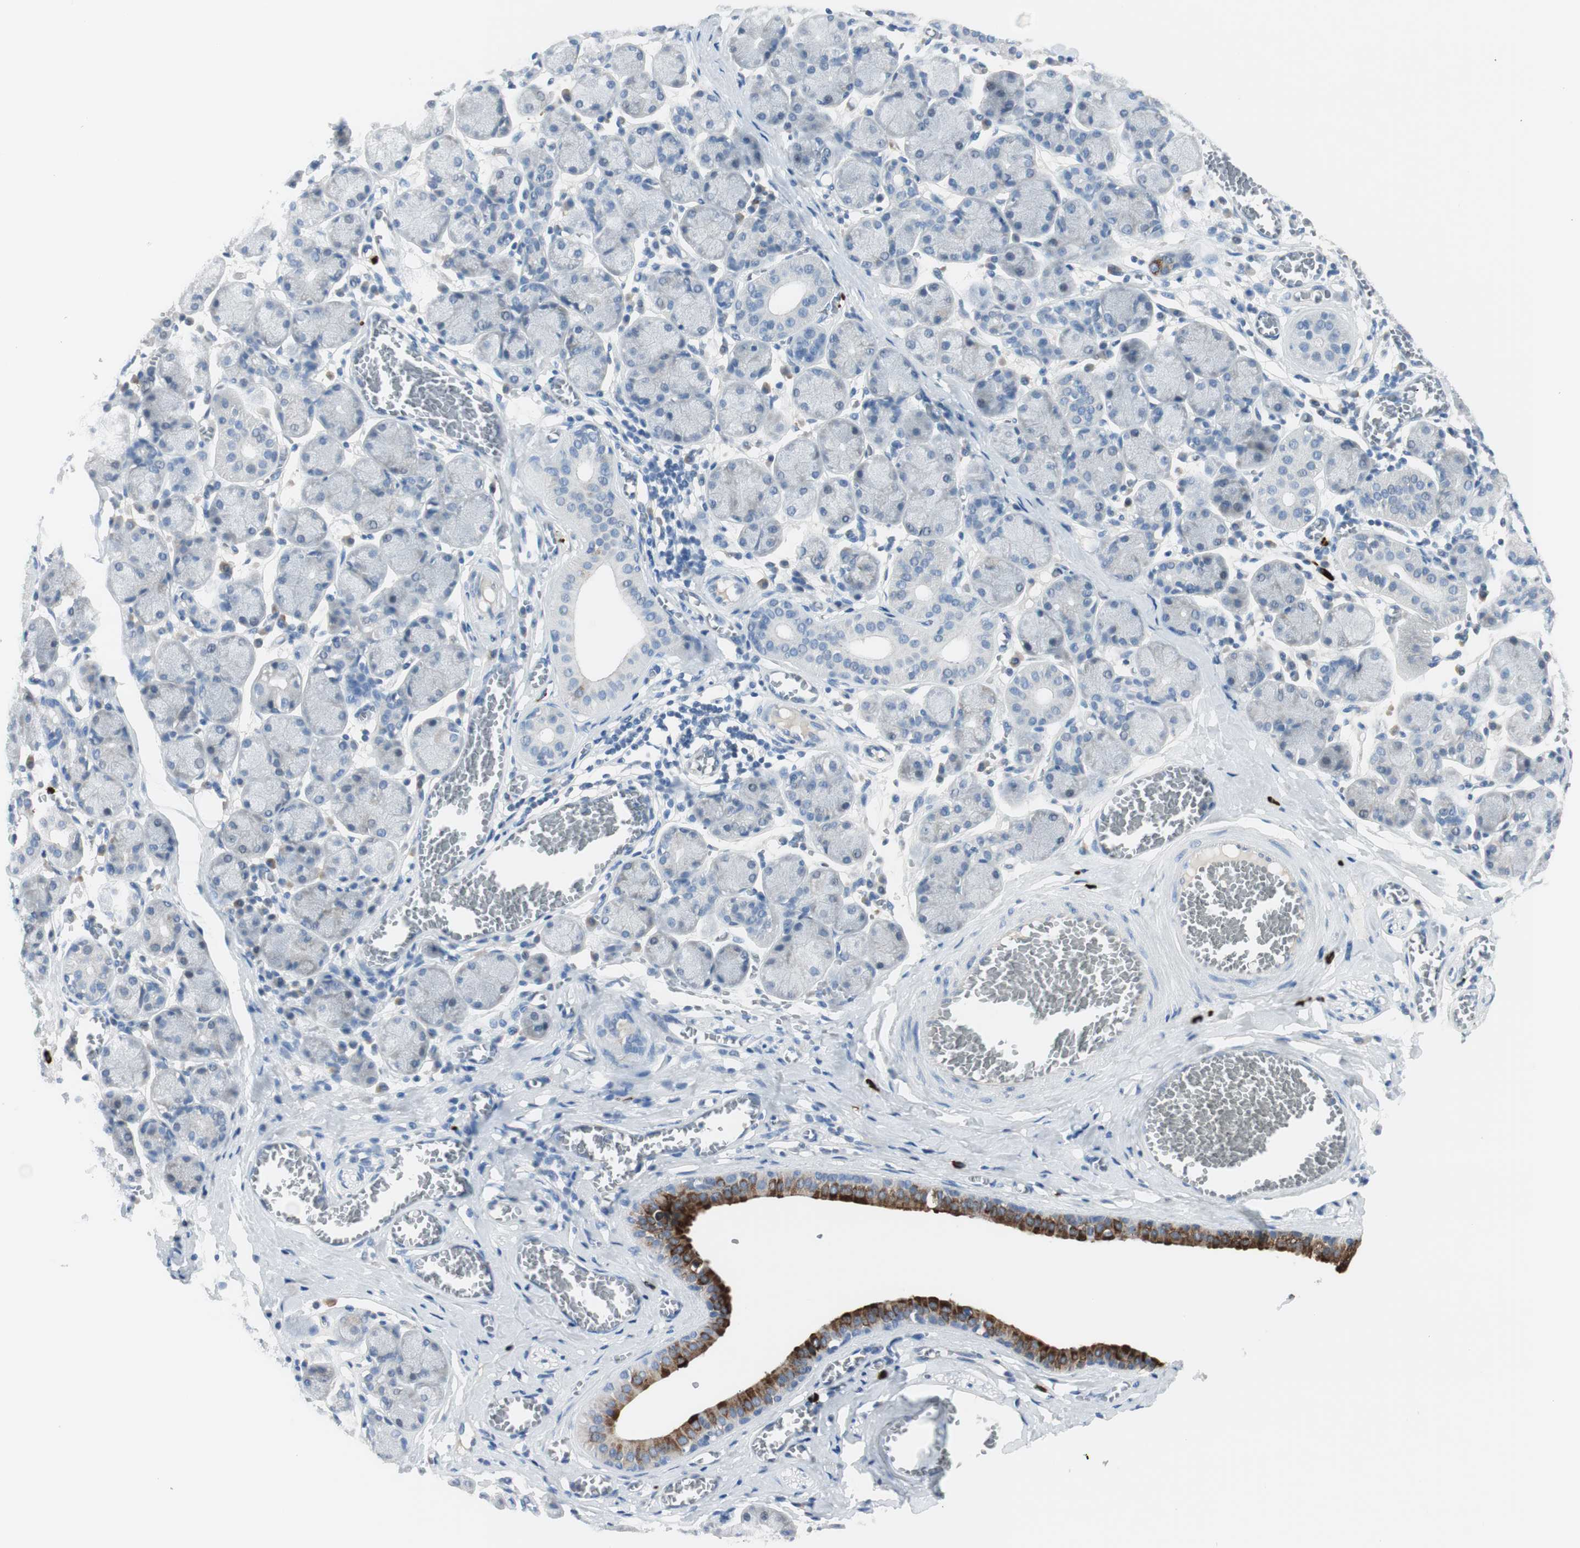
{"staining": {"intensity": "negative", "quantity": "none", "location": "none"}, "tissue": "salivary gland", "cell_type": "Glandular cells", "image_type": "normal", "snomed": [{"axis": "morphology", "description": "Normal tissue, NOS"}, {"axis": "topography", "description": "Salivary gland"}], "caption": "Immunohistochemical staining of unremarkable human salivary gland reveals no significant positivity in glandular cells. (DAB immunohistochemistry (IHC), high magnification).", "gene": "DLG4", "patient": {"sex": "female", "age": 24}}